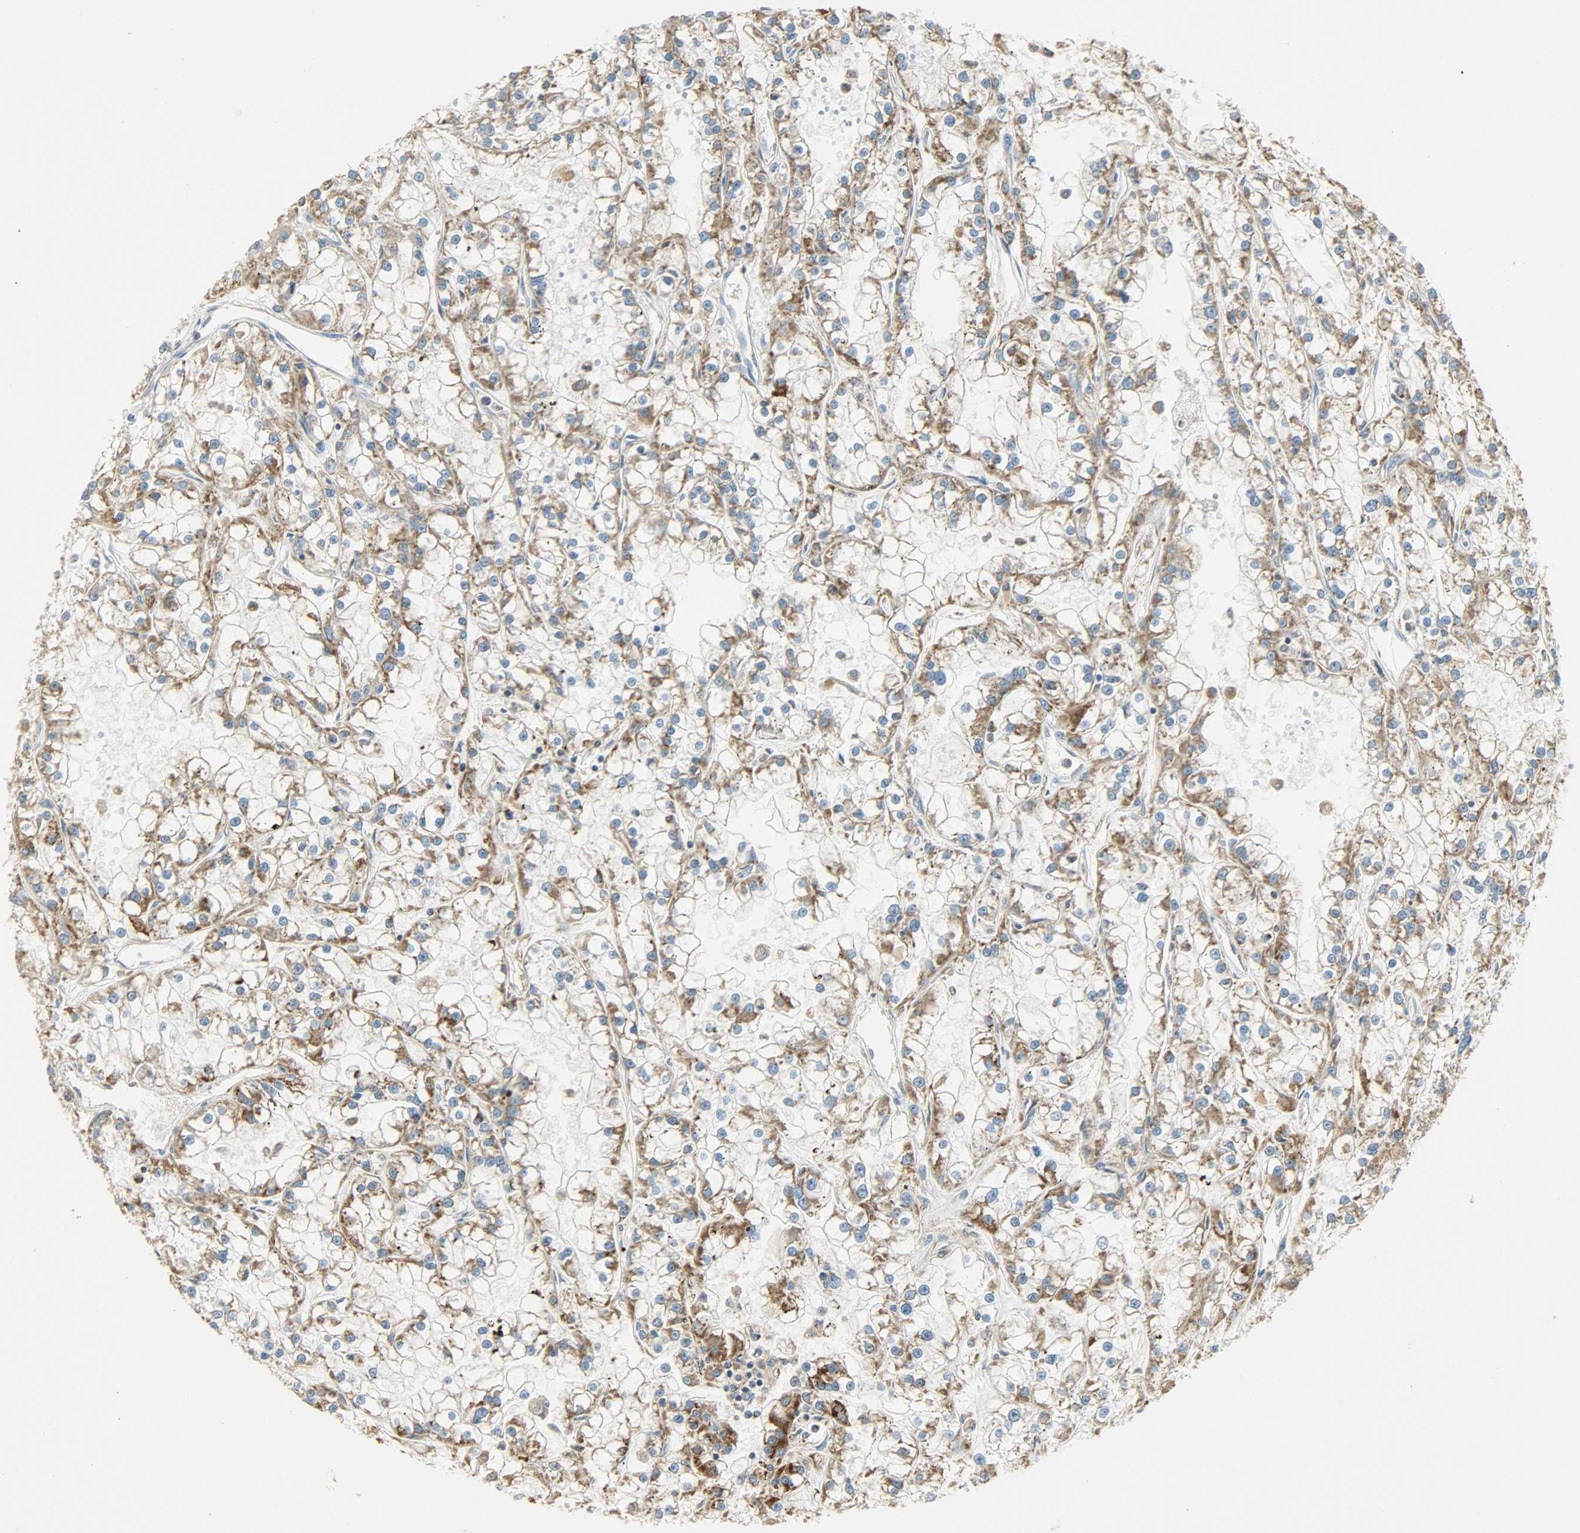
{"staining": {"intensity": "moderate", "quantity": ">75%", "location": "cytoplasmic/membranous"}, "tissue": "renal cancer", "cell_type": "Tumor cells", "image_type": "cancer", "snomed": [{"axis": "morphology", "description": "Adenocarcinoma, NOS"}, {"axis": "topography", "description": "Kidney"}], "caption": "About >75% of tumor cells in human renal cancer demonstrate moderate cytoplasmic/membranous protein positivity as visualized by brown immunohistochemical staining.", "gene": "NNT", "patient": {"sex": "female", "age": 52}}